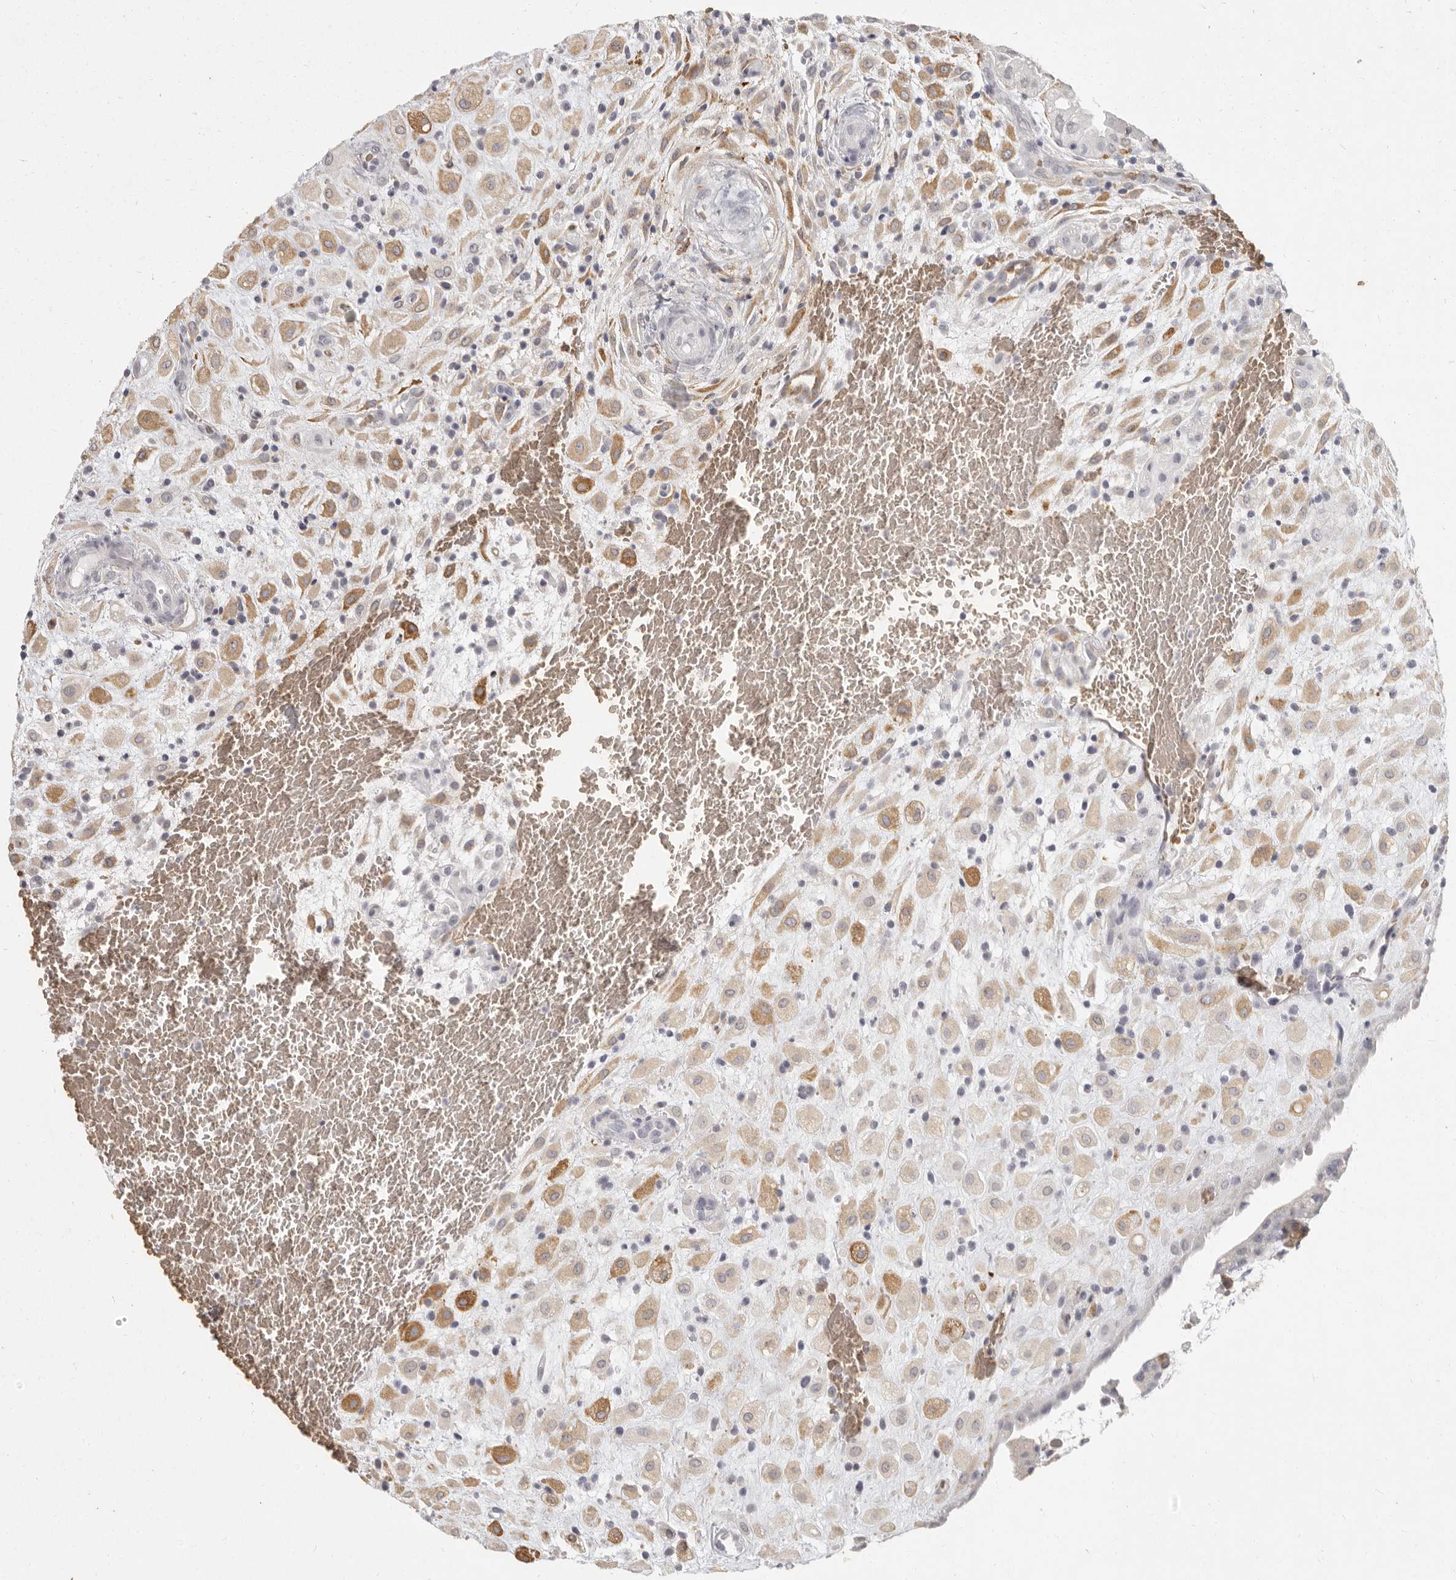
{"staining": {"intensity": "moderate", "quantity": "25%-75%", "location": "cytoplasmic/membranous"}, "tissue": "placenta", "cell_type": "Decidual cells", "image_type": "normal", "snomed": [{"axis": "morphology", "description": "Normal tissue, NOS"}, {"axis": "topography", "description": "Placenta"}], "caption": "IHC image of normal human placenta stained for a protein (brown), which displays medium levels of moderate cytoplasmic/membranous expression in approximately 25%-75% of decidual cells.", "gene": "NIBAN1", "patient": {"sex": "female", "age": 35}}